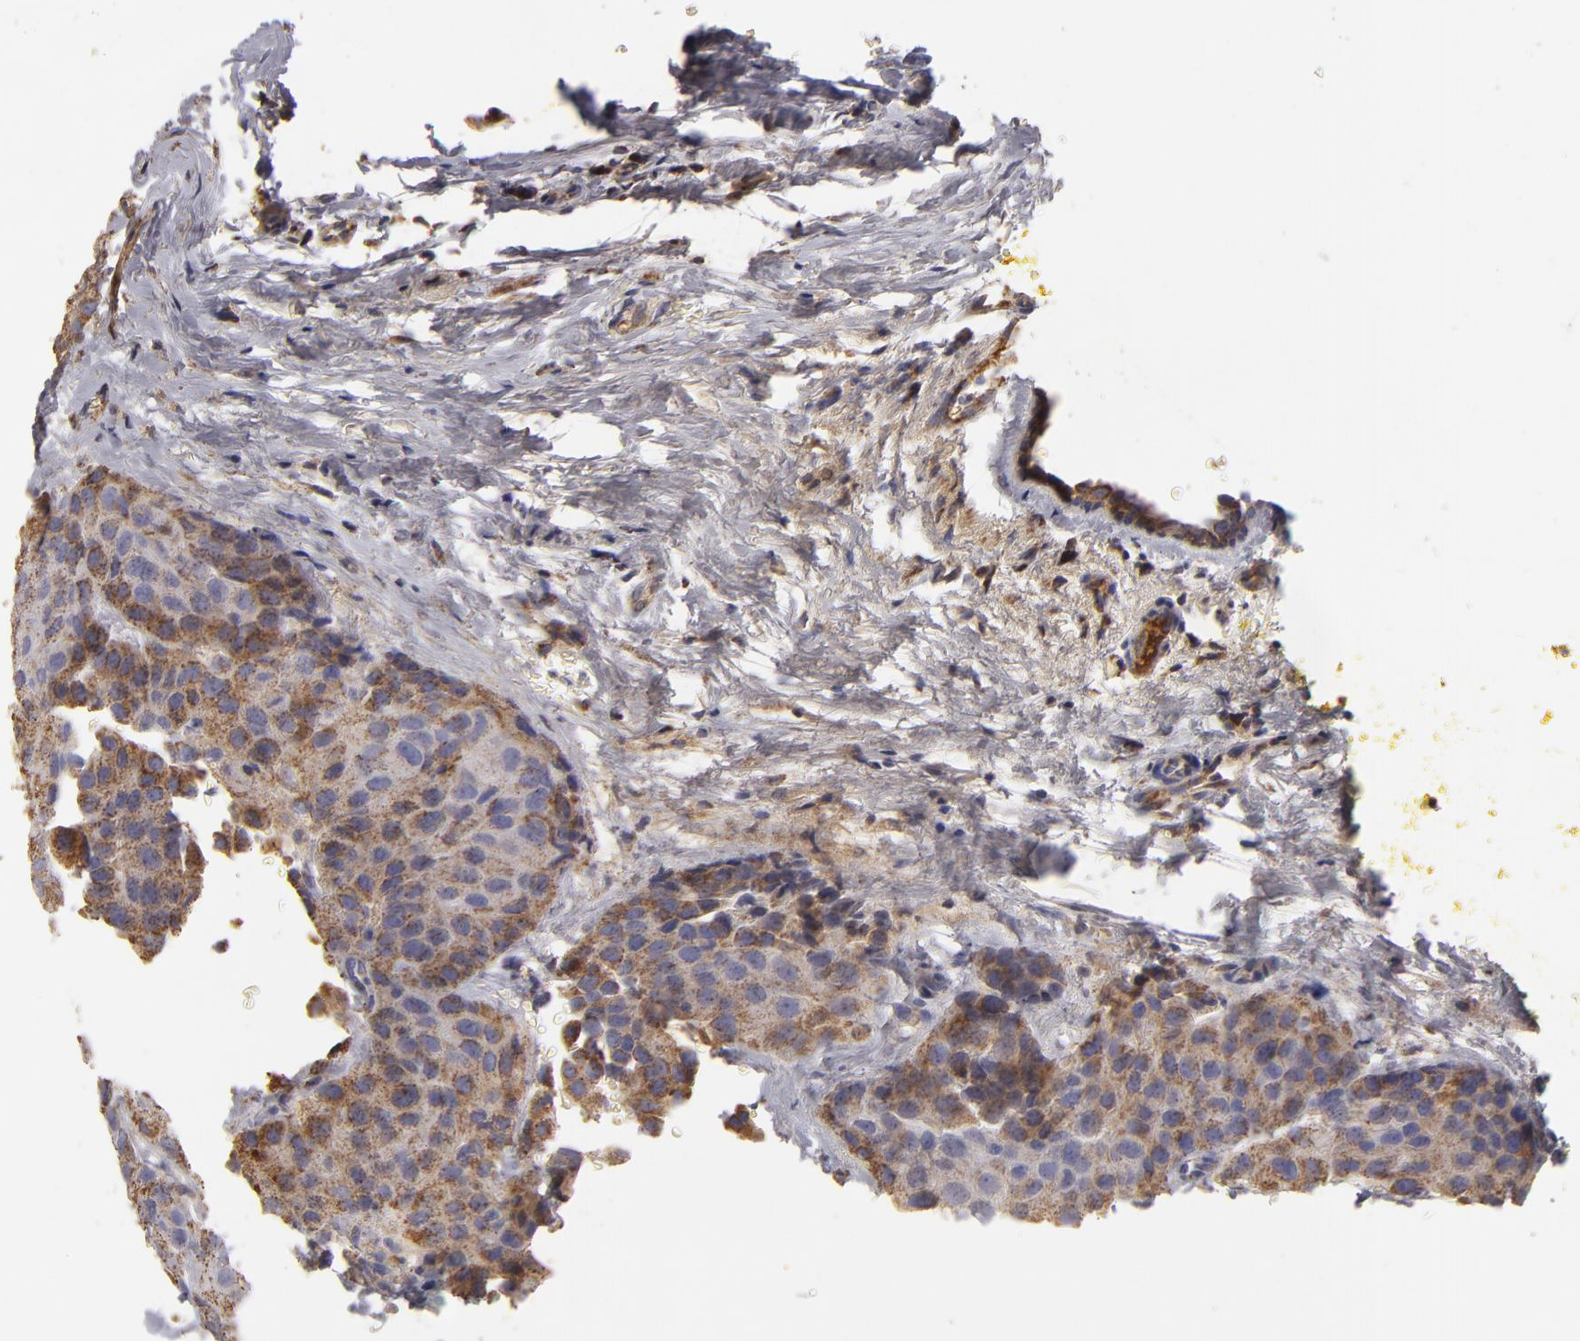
{"staining": {"intensity": "moderate", "quantity": ">75%", "location": "cytoplasmic/membranous"}, "tissue": "breast cancer", "cell_type": "Tumor cells", "image_type": "cancer", "snomed": [{"axis": "morphology", "description": "Duct carcinoma"}, {"axis": "topography", "description": "Breast"}], "caption": "Protein expression analysis of human invasive ductal carcinoma (breast) reveals moderate cytoplasmic/membranous staining in about >75% of tumor cells.", "gene": "CFB", "patient": {"sex": "female", "age": 68}}